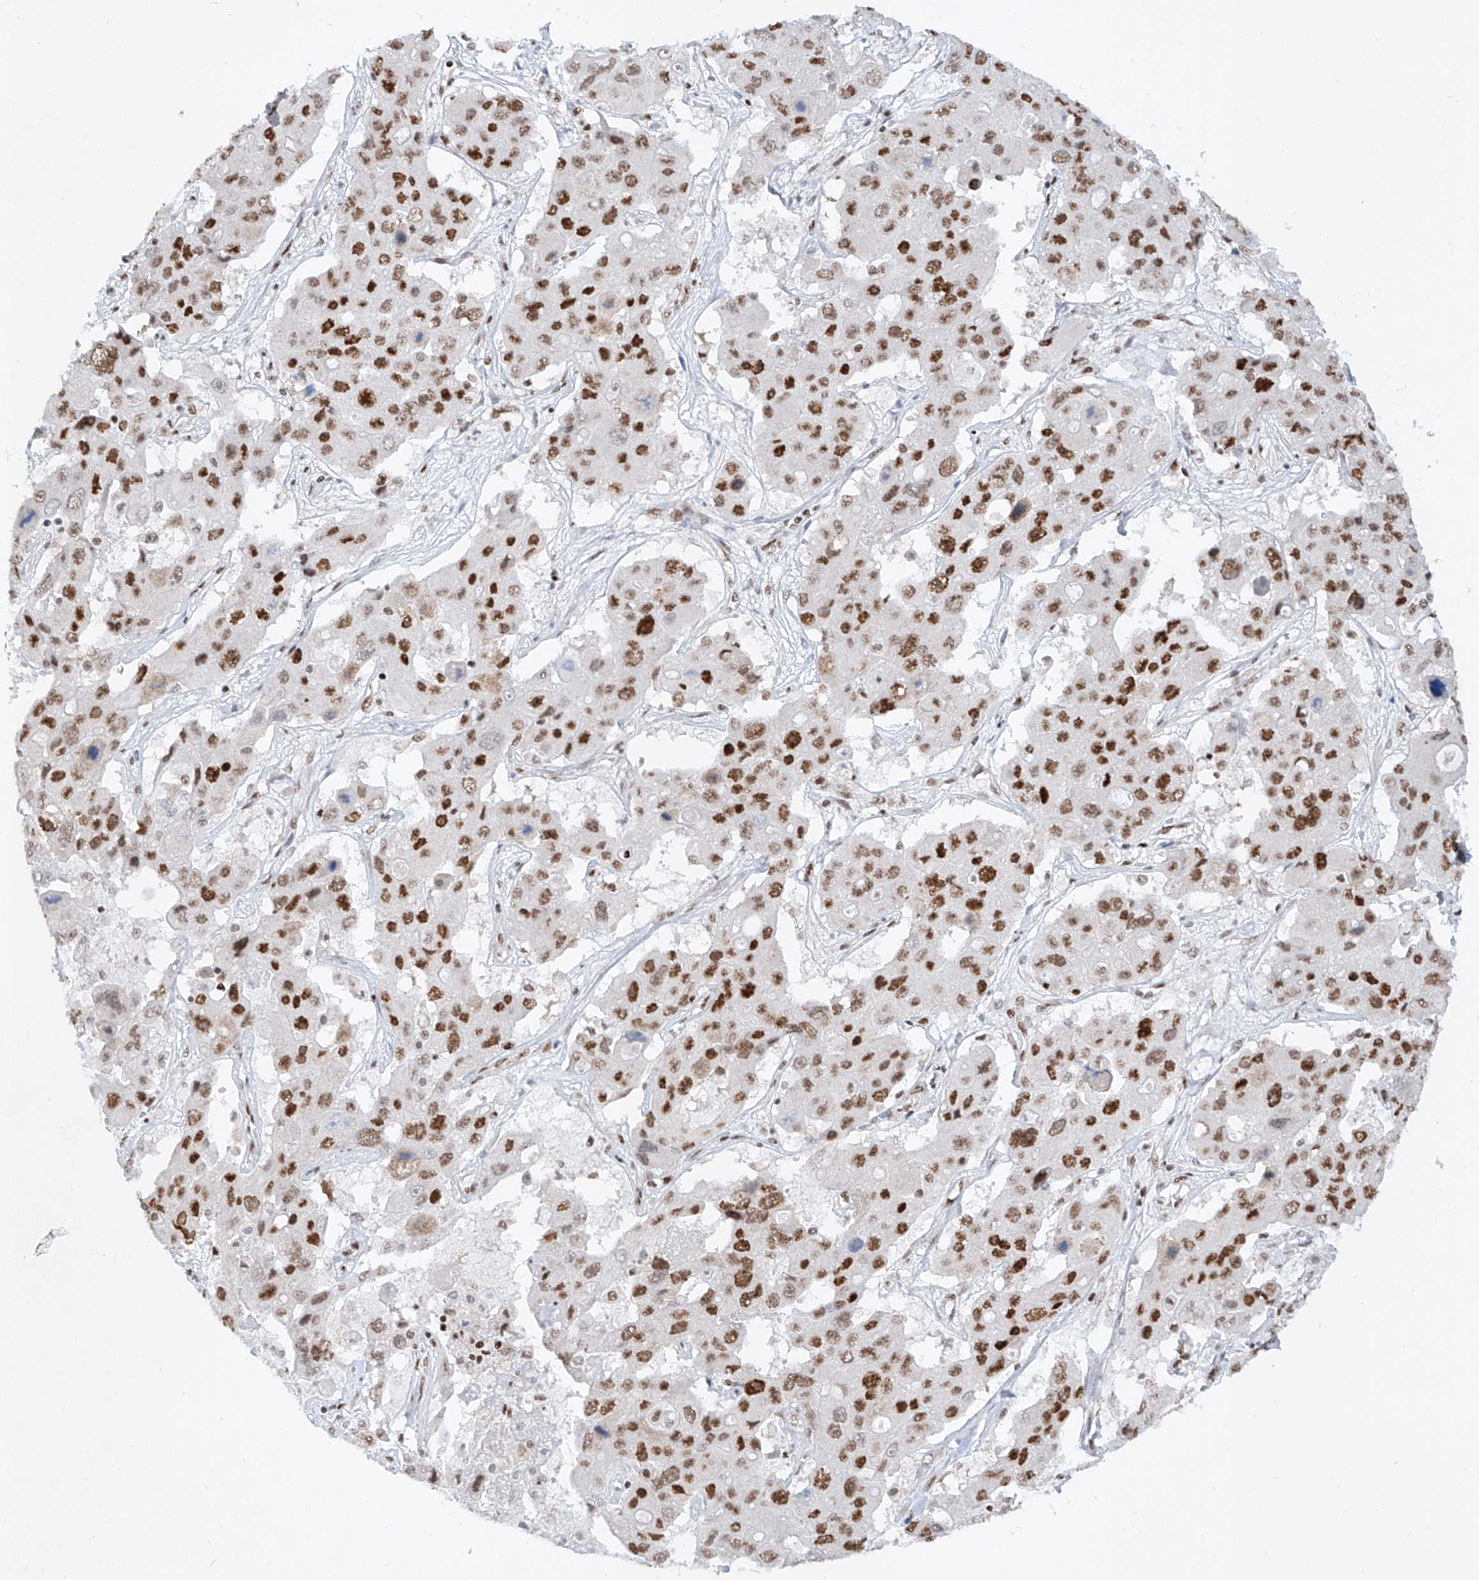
{"staining": {"intensity": "strong", "quantity": "25%-75%", "location": "nuclear"}, "tissue": "liver cancer", "cell_type": "Tumor cells", "image_type": "cancer", "snomed": [{"axis": "morphology", "description": "Cholangiocarcinoma"}, {"axis": "topography", "description": "Liver"}], "caption": "Immunohistochemical staining of liver cancer (cholangiocarcinoma) shows high levels of strong nuclear protein expression in about 25%-75% of tumor cells. The protein of interest is stained brown, and the nuclei are stained in blue (DAB (3,3'-diaminobenzidine) IHC with brightfield microscopy, high magnification).", "gene": "TAF4", "patient": {"sex": "male", "age": 67}}